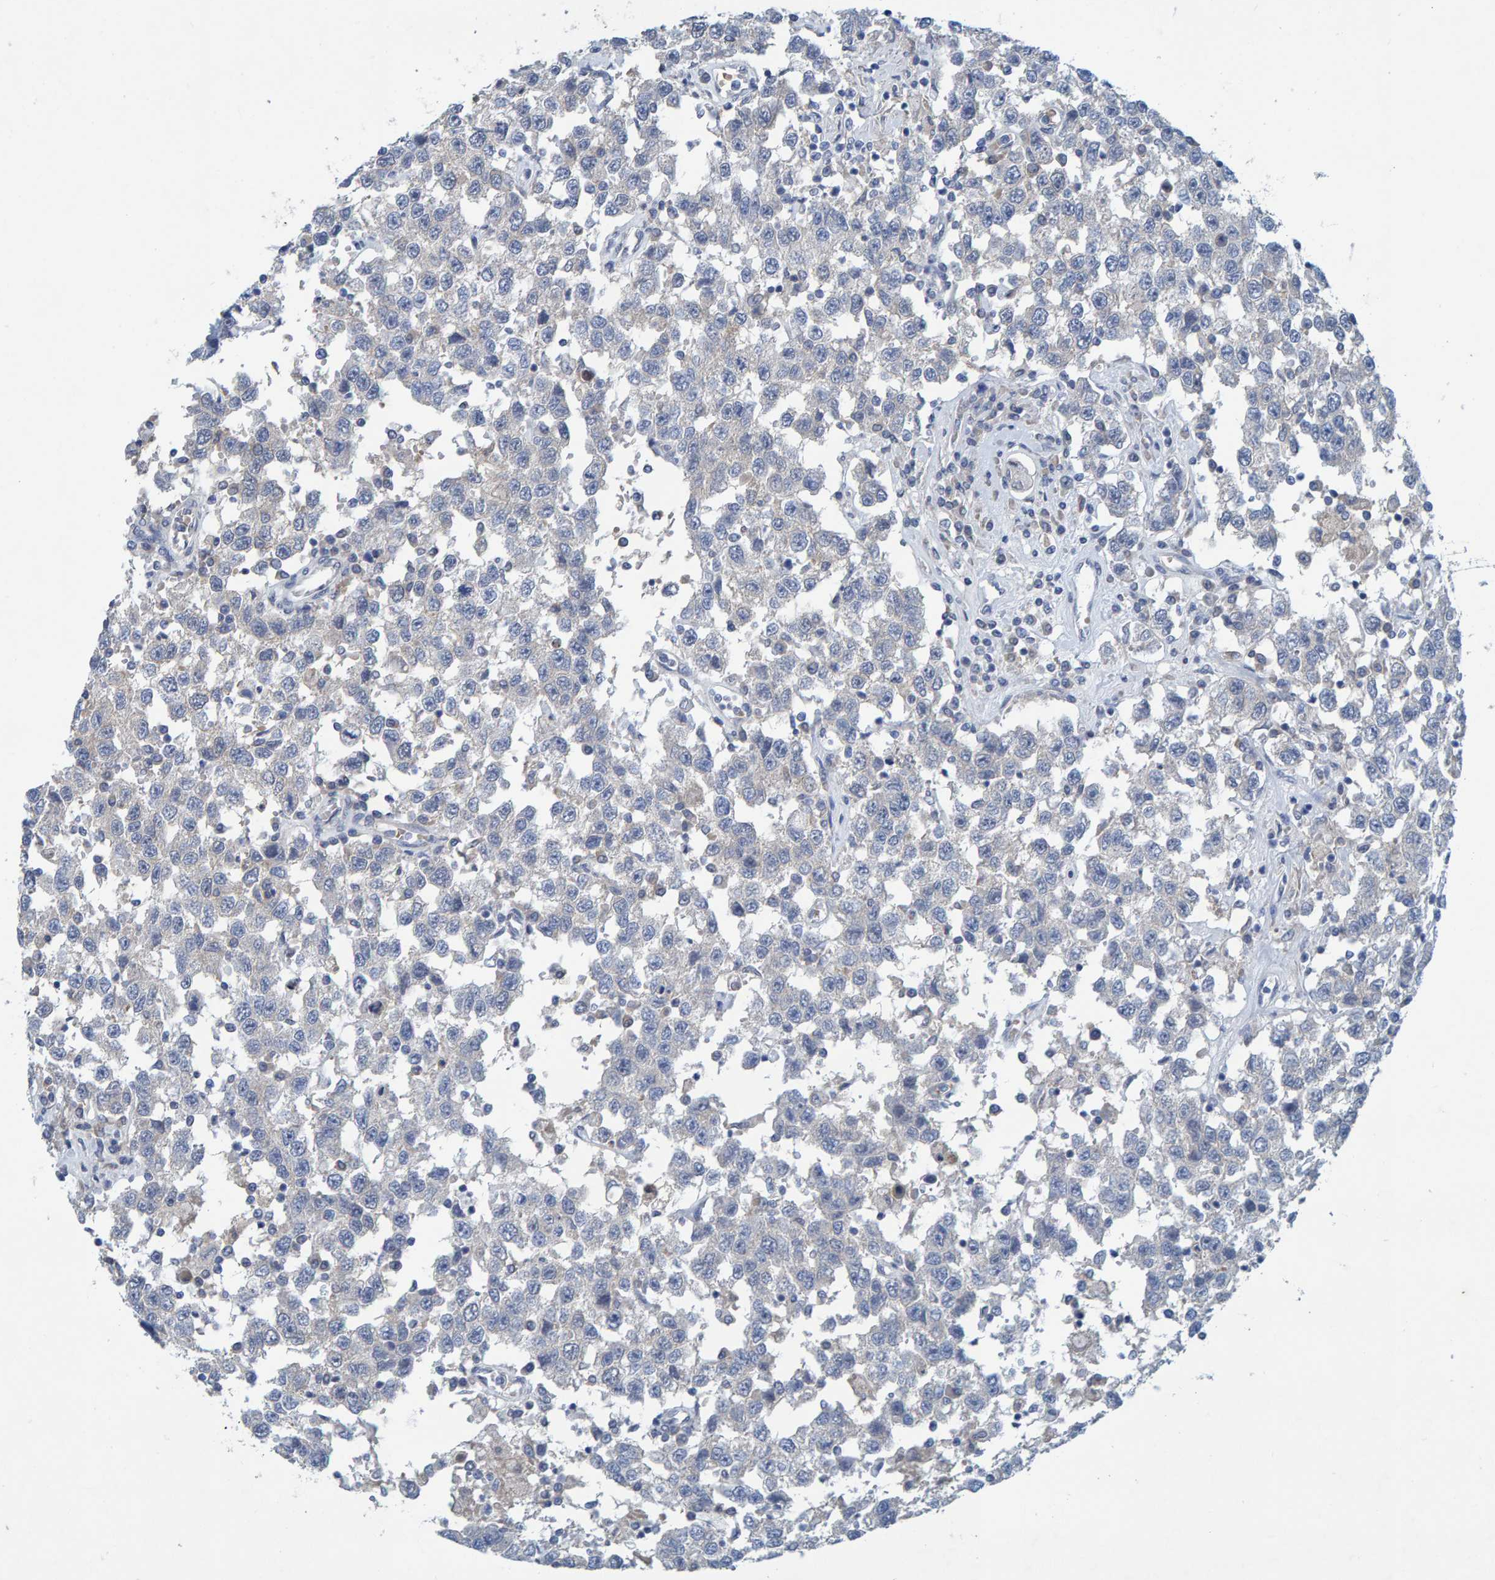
{"staining": {"intensity": "negative", "quantity": "none", "location": "none"}, "tissue": "testis cancer", "cell_type": "Tumor cells", "image_type": "cancer", "snomed": [{"axis": "morphology", "description": "Seminoma, NOS"}, {"axis": "topography", "description": "Testis"}], "caption": "High magnification brightfield microscopy of seminoma (testis) stained with DAB (3,3'-diaminobenzidine) (brown) and counterstained with hematoxylin (blue): tumor cells show no significant expression.", "gene": "ALAD", "patient": {"sex": "male", "age": 41}}